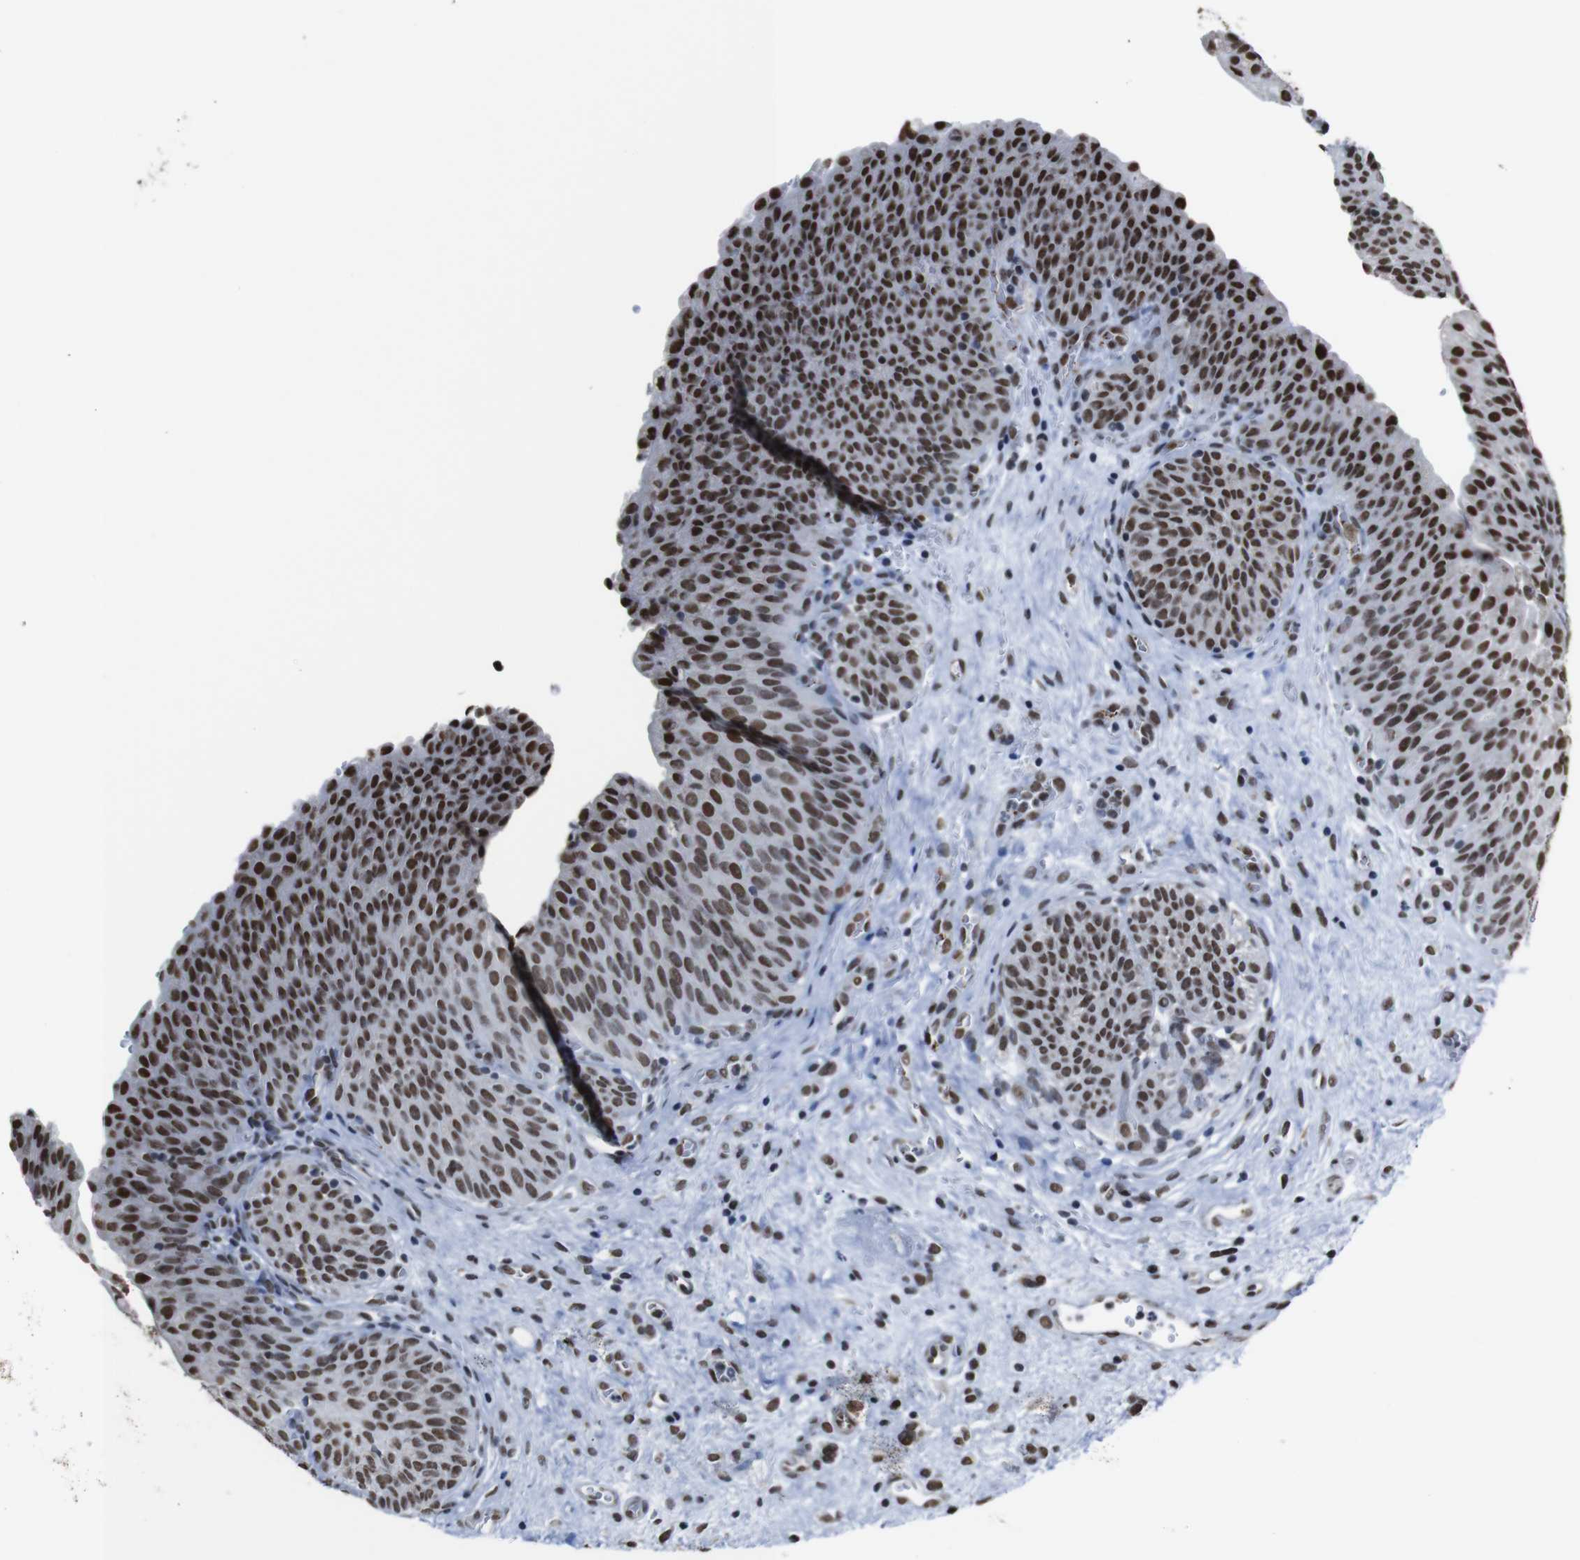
{"staining": {"intensity": "strong", "quantity": ">75%", "location": "nuclear"}, "tissue": "urinary bladder", "cell_type": "Urothelial cells", "image_type": "normal", "snomed": [{"axis": "morphology", "description": "Normal tissue, NOS"}, {"axis": "morphology", "description": "Dysplasia, NOS"}, {"axis": "topography", "description": "Urinary bladder"}], "caption": "Normal urinary bladder demonstrates strong nuclear positivity in about >75% of urothelial cells (Brightfield microscopy of DAB IHC at high magnification)..", "gene": "ROMO1", "patient": {"sex": "male", "age": 35}}